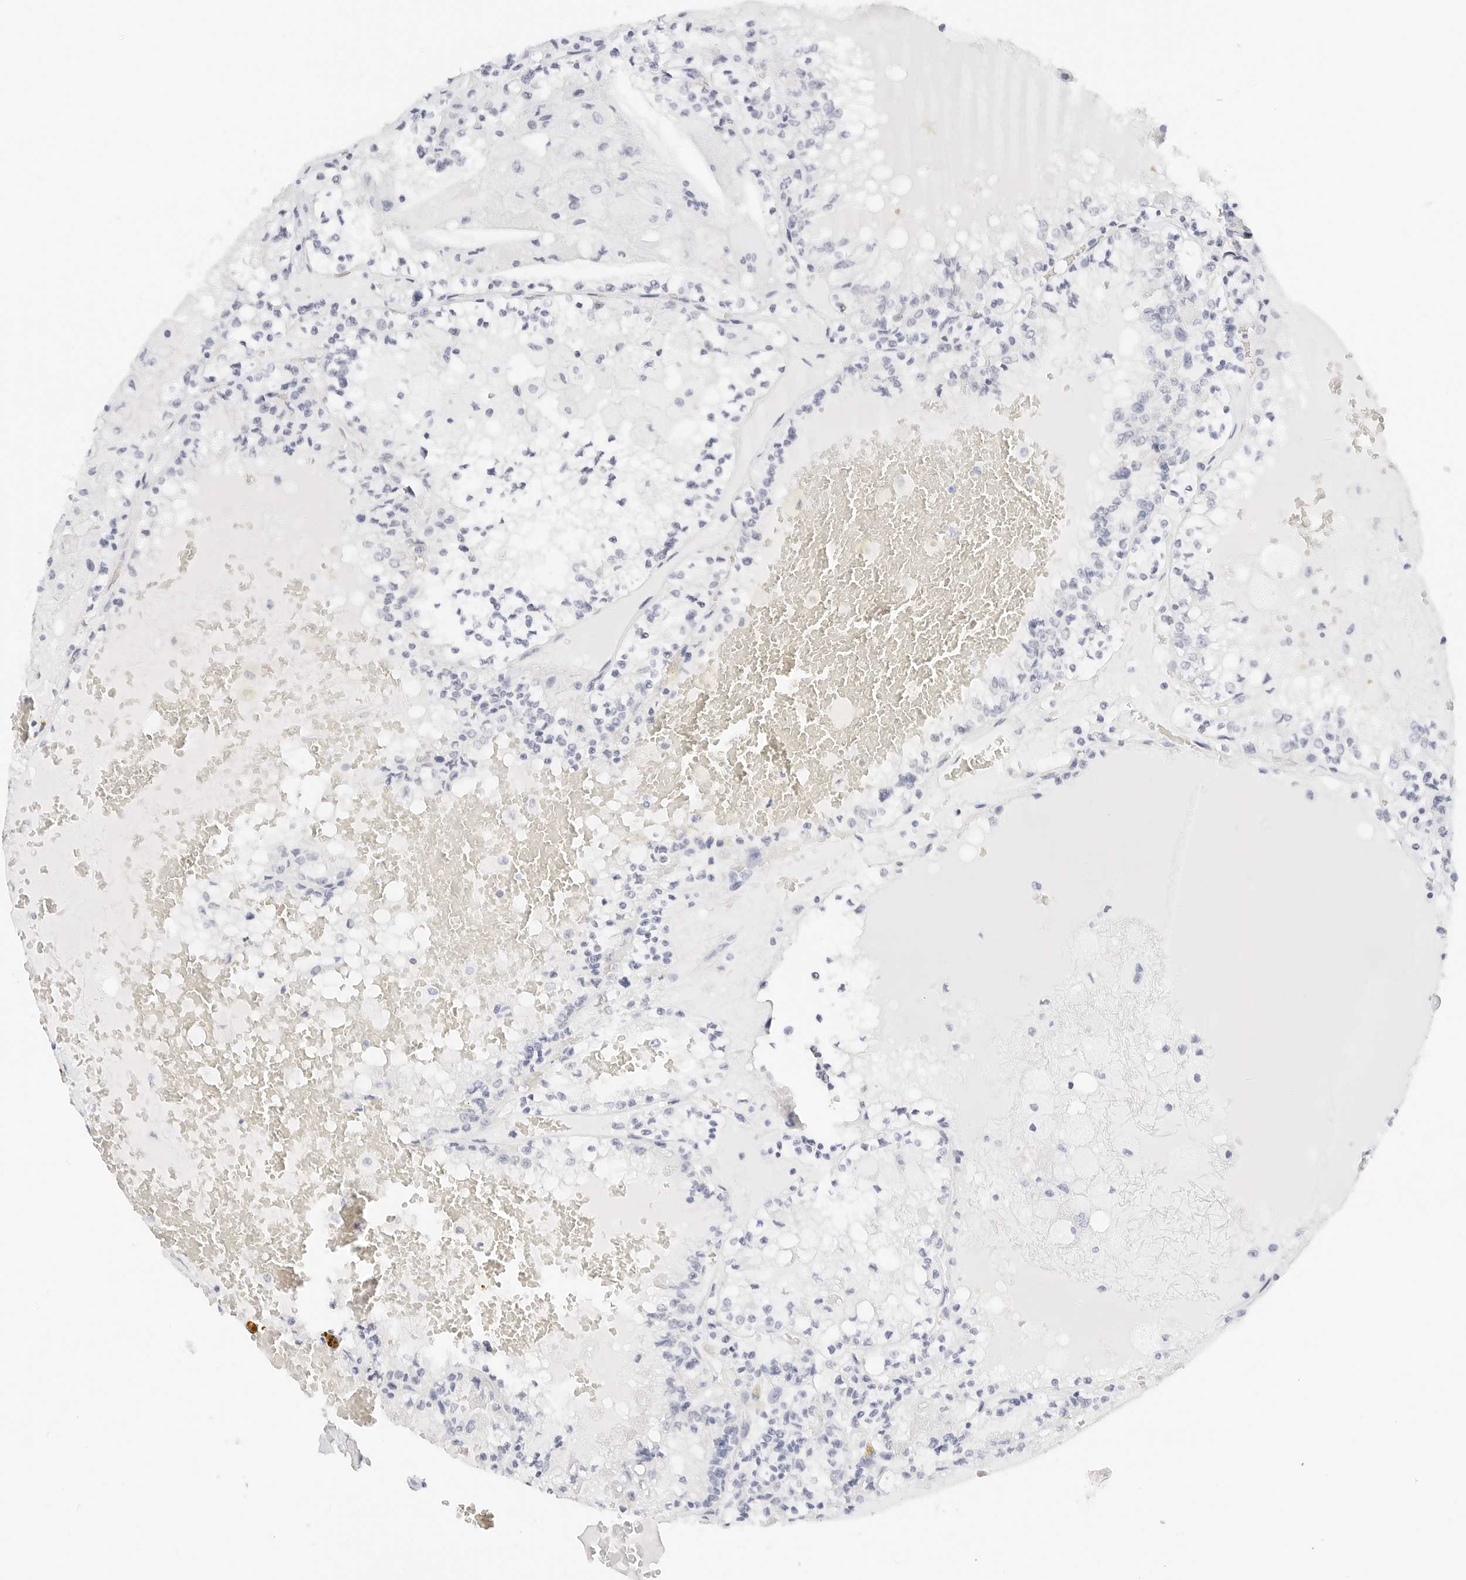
{"staining": {"intensity": "negative", "quantity": "none", "location": "none"}, "tissue": "renal cancer", "cell_type": "Tumor cells", "image_type": "cancer", "snomed": [{"axis": "morphology", "description": "Adenocarcinoma, NOS"}, {"axis": "topography", "description": "Kidney"}], "caption": "Tumor cells show no significant positivity in adenocarcinoma (renal).", "gene": "CD22", "patient": {"sex": "female", "age": 56}}